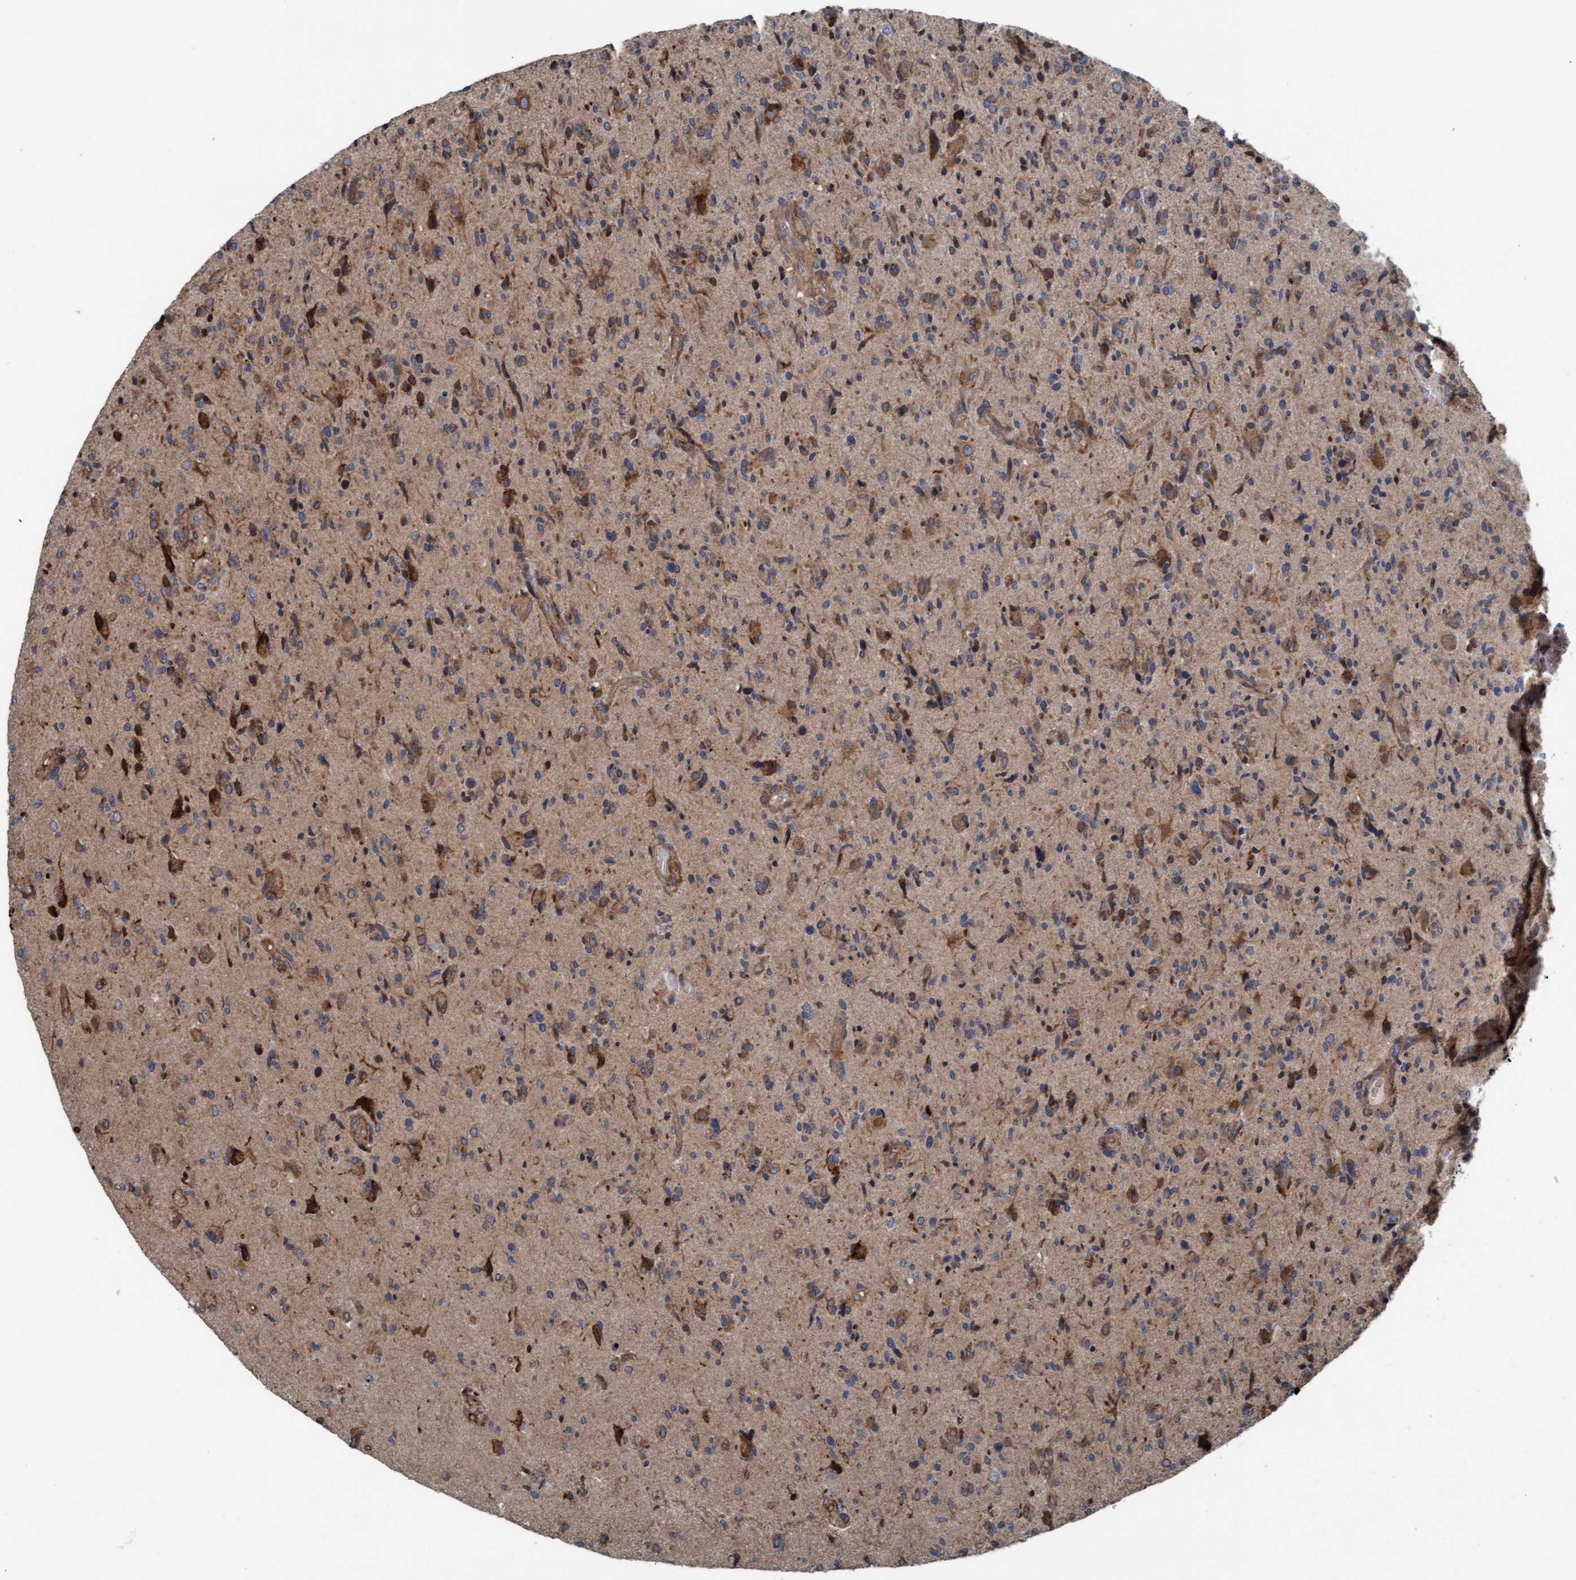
{"staining": {"intensity": "moderate", "quantity": "25%-75%", "location": "cytoplasmic/membranous"}, "tissue": "glioma", "cell_type": "Tumor cells", "image_type": "cancer", "snomed": [{"axis": "morphology", "description": "Glioma, malignant, High grade"}, {"axis": "topography", "description": "Brain"}], "caption": "High-power microscopy captured an IHC histopathology image of malignant glioma (high-grade), revealing moderate cytoplasmic/membranous staining in approximately 25%-75% of tumor cells. Ihc stains the protein in brown and the nuclei are stained blue.", "gene": "RAP1GAP2", "patient": {"sex": "male", "age": 72}}